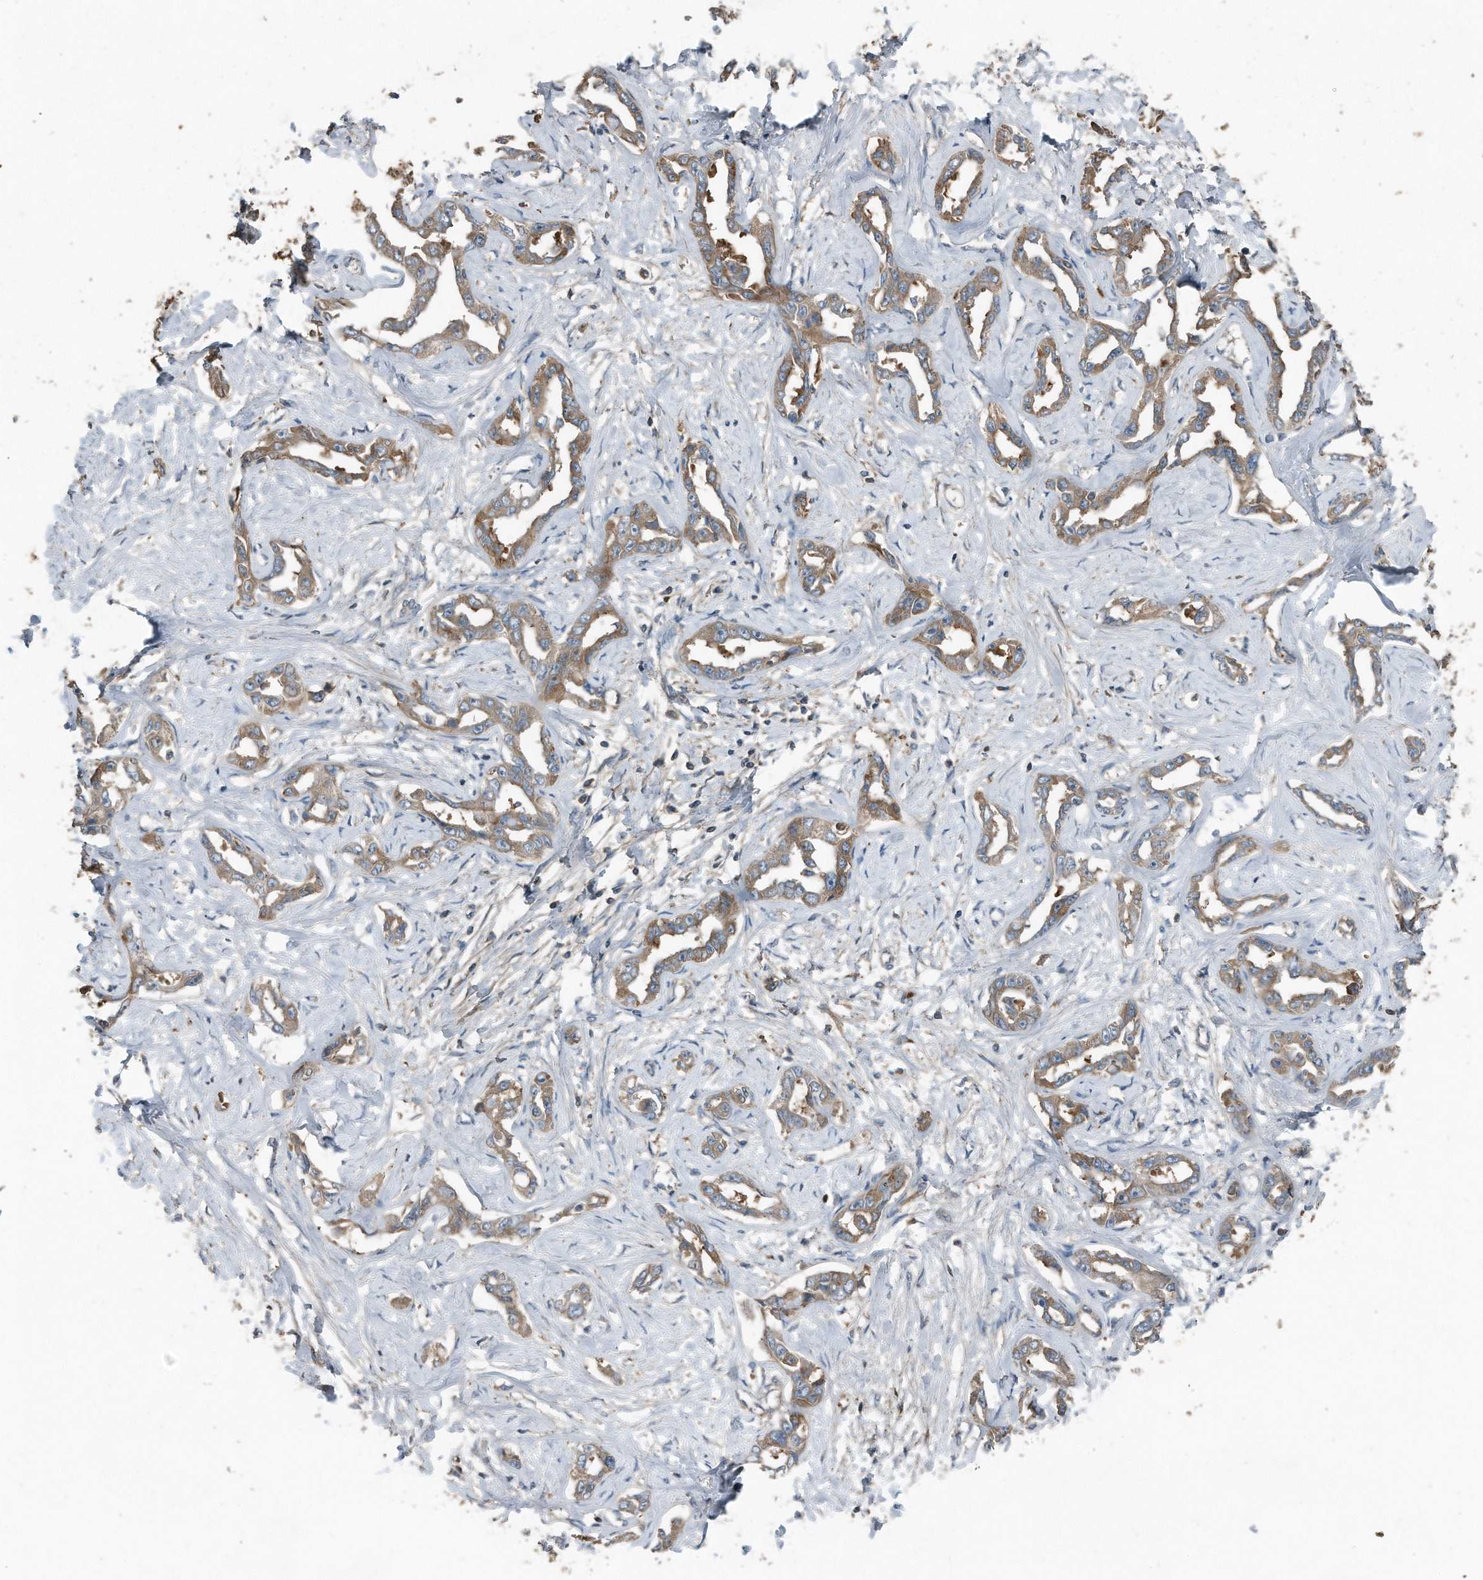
{"staining": {"intensity": "moderate", "quantity": ">75%", "location": "cytoplasmic/membranous"}, "tissue": "liver cancer", "cell_type": "Tumor cells", "image_type": "cancer", "snomed": [{"axis": "morphology", "description": "Cholangiocarcinoma"}, {"axis": "topography", "description": "Liver"}], "caption": "Protein analysis of liver cancer (cholangiocarcinoma) tissue demonstrates moderate cytoplasmic/membranous expression in approximately >75% of tumor cells.", "gene": "C9", "patient": {"sex": "male", "age": 59}}